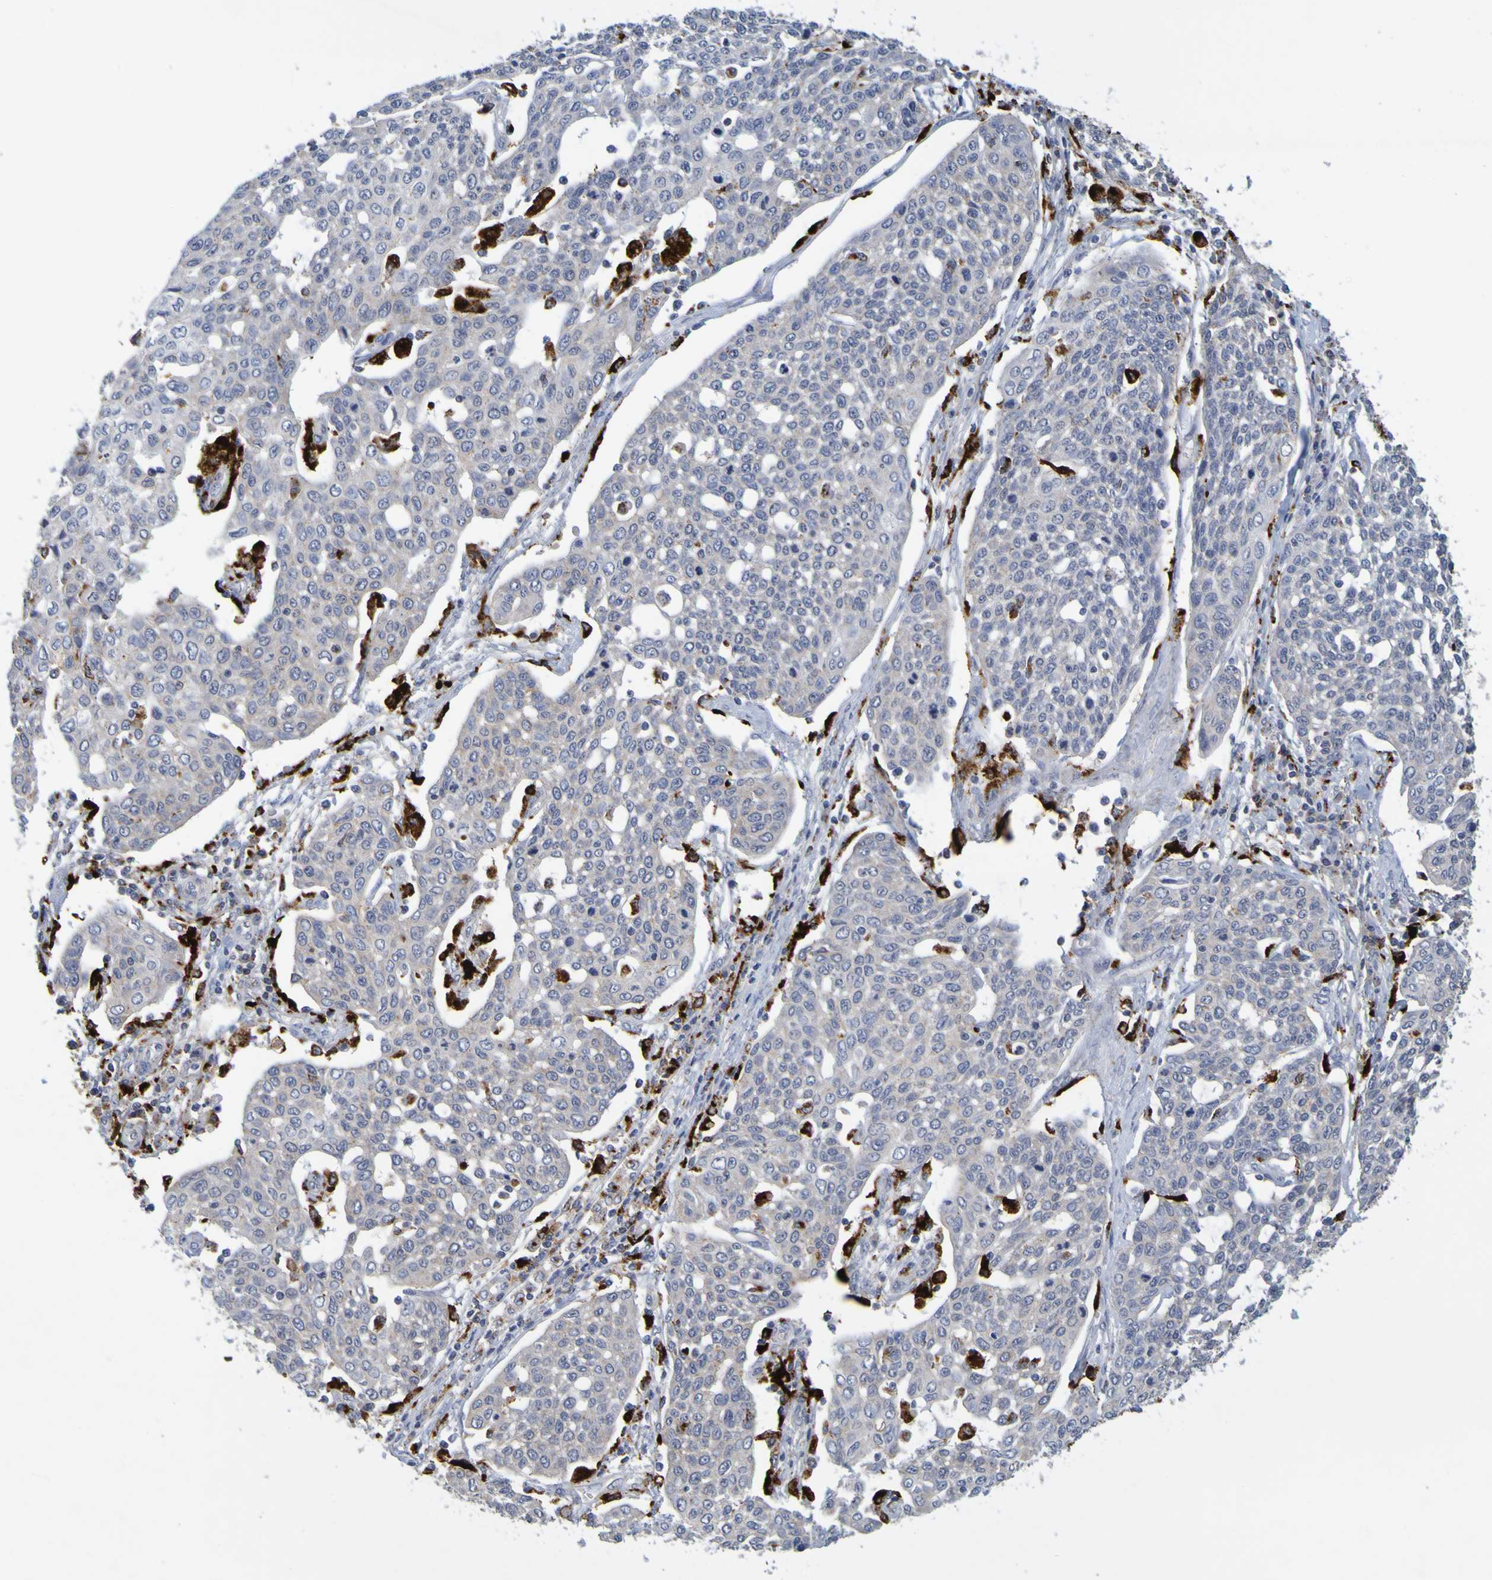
{"staining": {"intensity": "negative", "quantity": "none", "location": "none"}, "tissue": "cervical cancer", "cell_type": "Tumor cells", "image_type": "cancer", "snomed": [{"axis": "morphology", "description": "Squamous cell carcinoma, NOS"}, {"axis": "topography", "description": "Cervix"}], "caption": "Immunohistochemistry (IHC) photomicrograph of squamous cell carcinoma (cervical) stained for a protein (brown), which exhibits no staining in tumor cells.", "gene": "TPH1", "patient": {"sex": "female", "age": 34}}